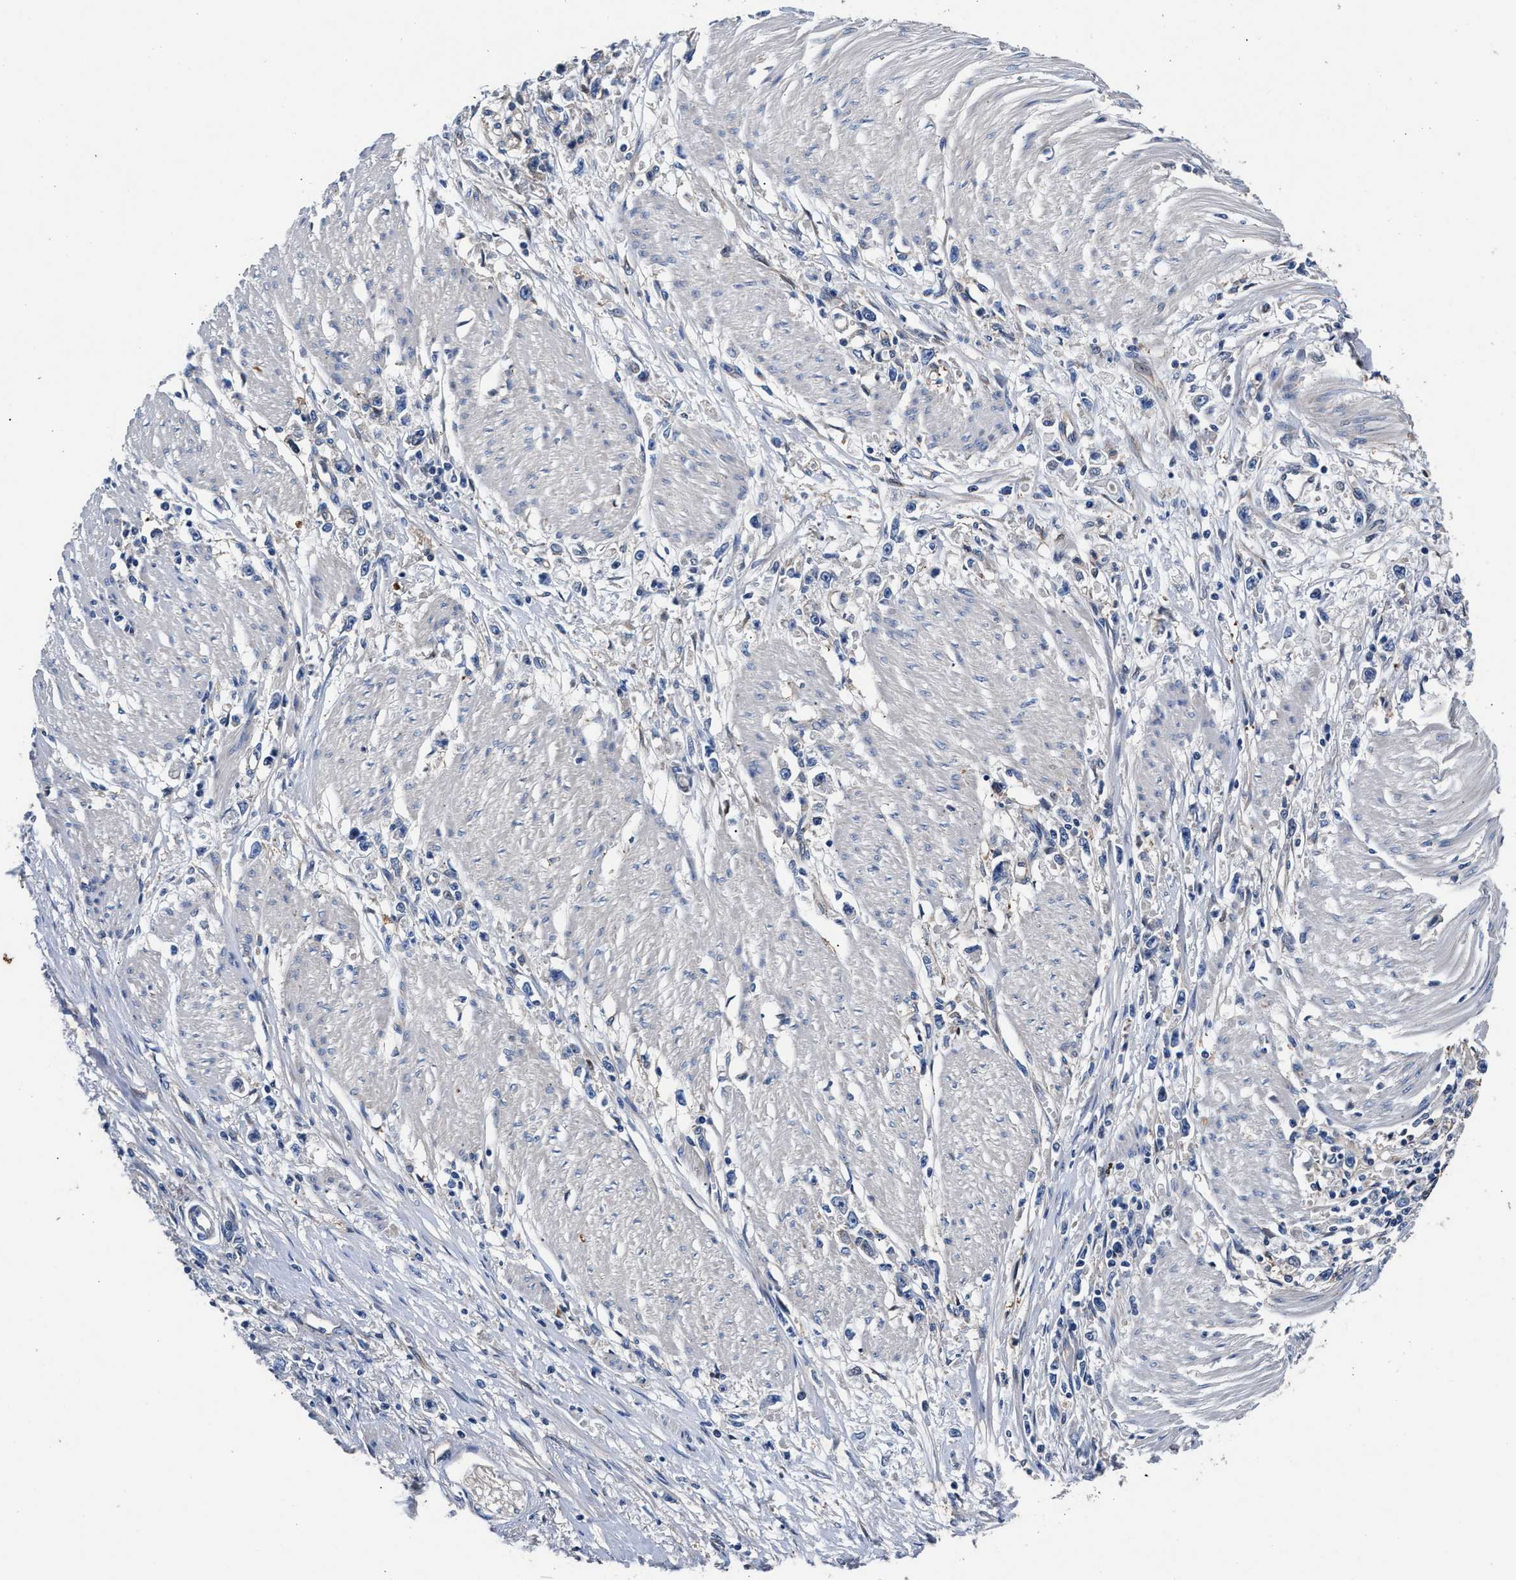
{"staining": {"intensity": "negative", "quantity": "none", "location": "none"}, "tissue": "stomach cancer", "cell_type": "Tumor cells", "image_type": "cancer", "snomed": [{"axis": "morphology", "description": "Adenocarcinoma, NOS"}, {"axis": "topography", "description": "Stomach"}], "caption": "Stomach adenocarcinoma was stained to show a protein in brown. There is no significant staining in tumor cells.", "gene": "SH3GL1", "patient": {"sex": "female", "age": 59}}